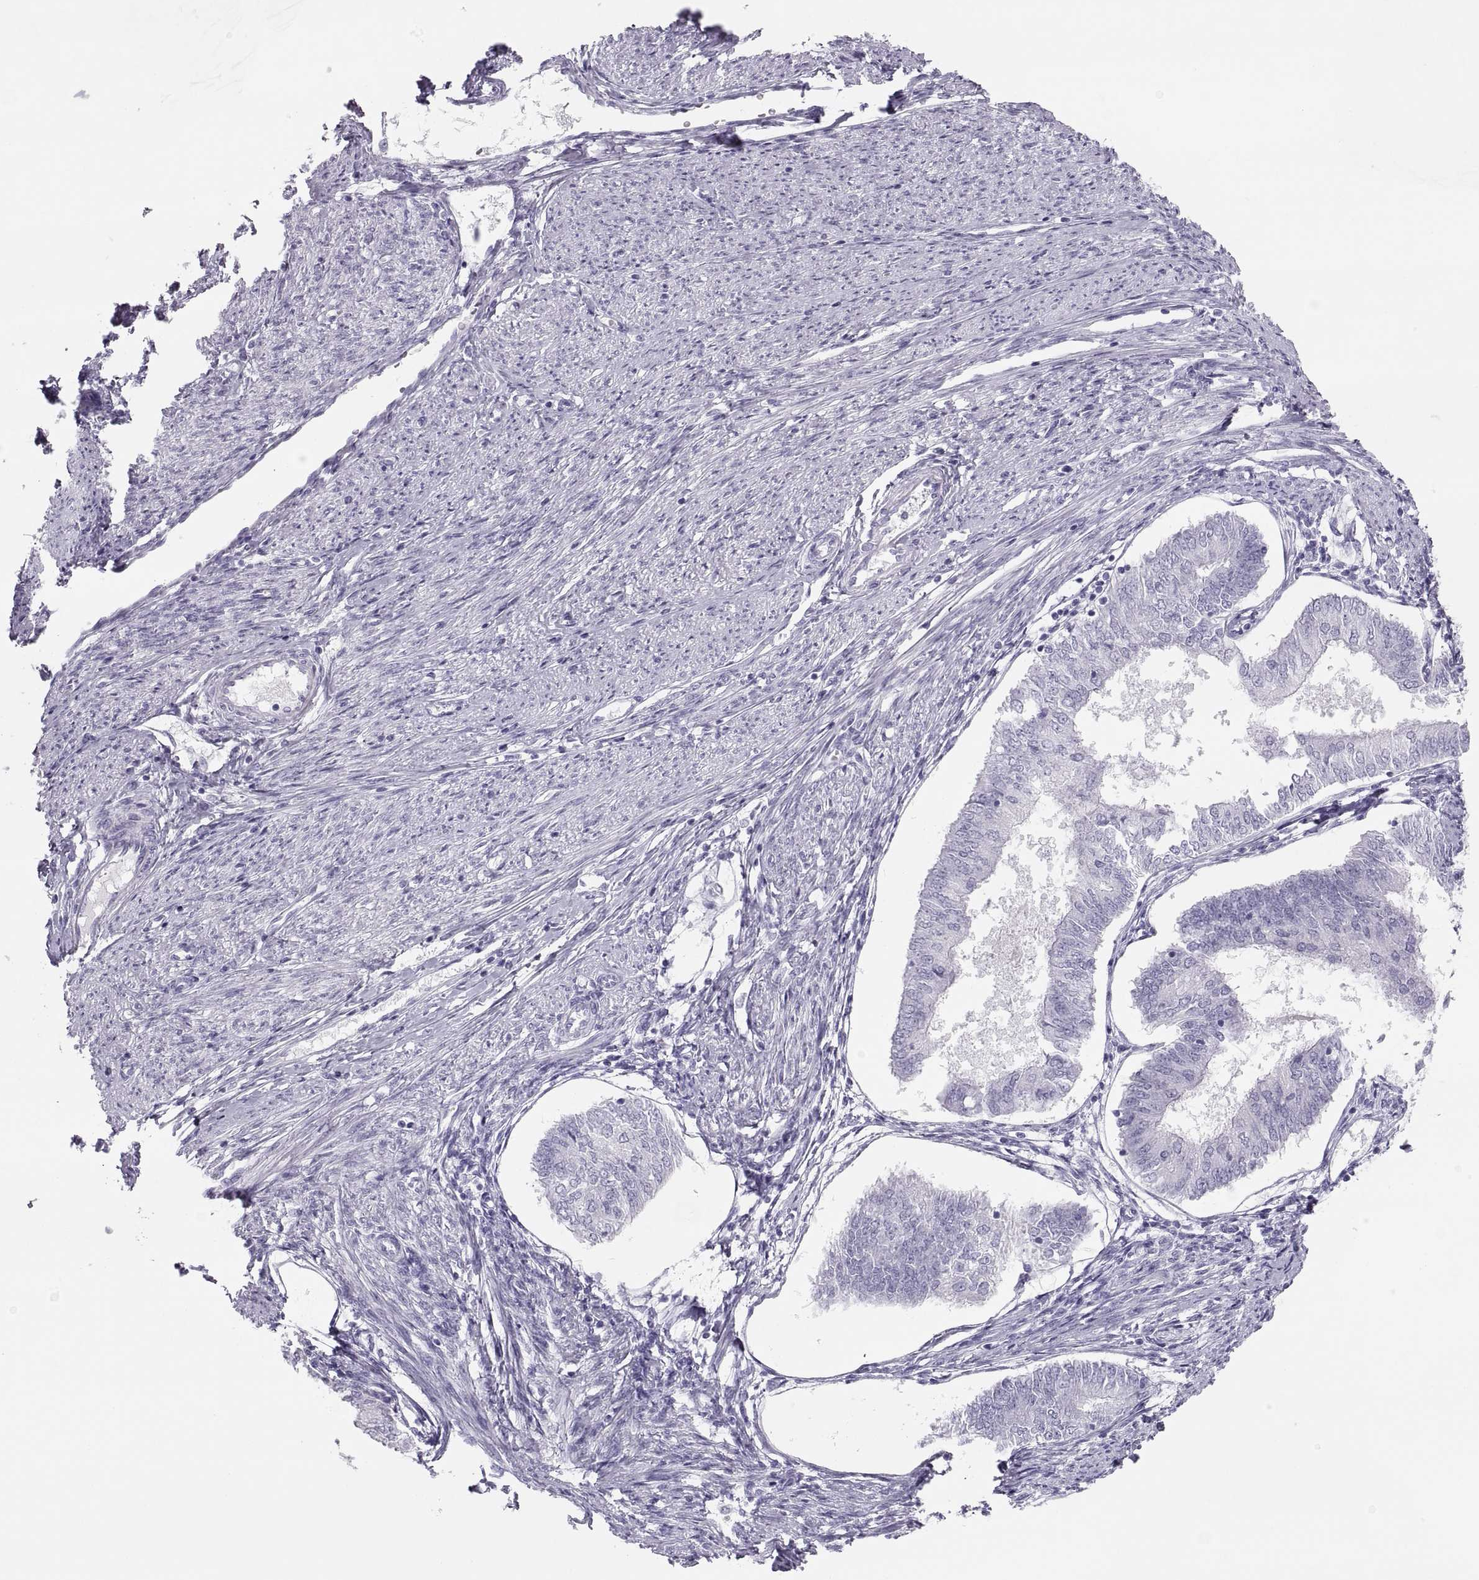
{"staining": {"intensity": "negative", "quantity": "none", "location": "none"}, "tissue": "endometrial cancer", "cell_type": "Tumor cells", "image_type": "cancer", "snomed": [{"axis": "morphology", "description": "Adenocarcinoma, NOS"}, {"axis": "topography", "description": "Endometrium"}], "caption": "Adenocarcinoma (endometrial) was stained to show a protein in brown. There is no significant positivity in tumor cells.", "gene": "SEMG1", "patient": {"sex": "female", "age": 58}}